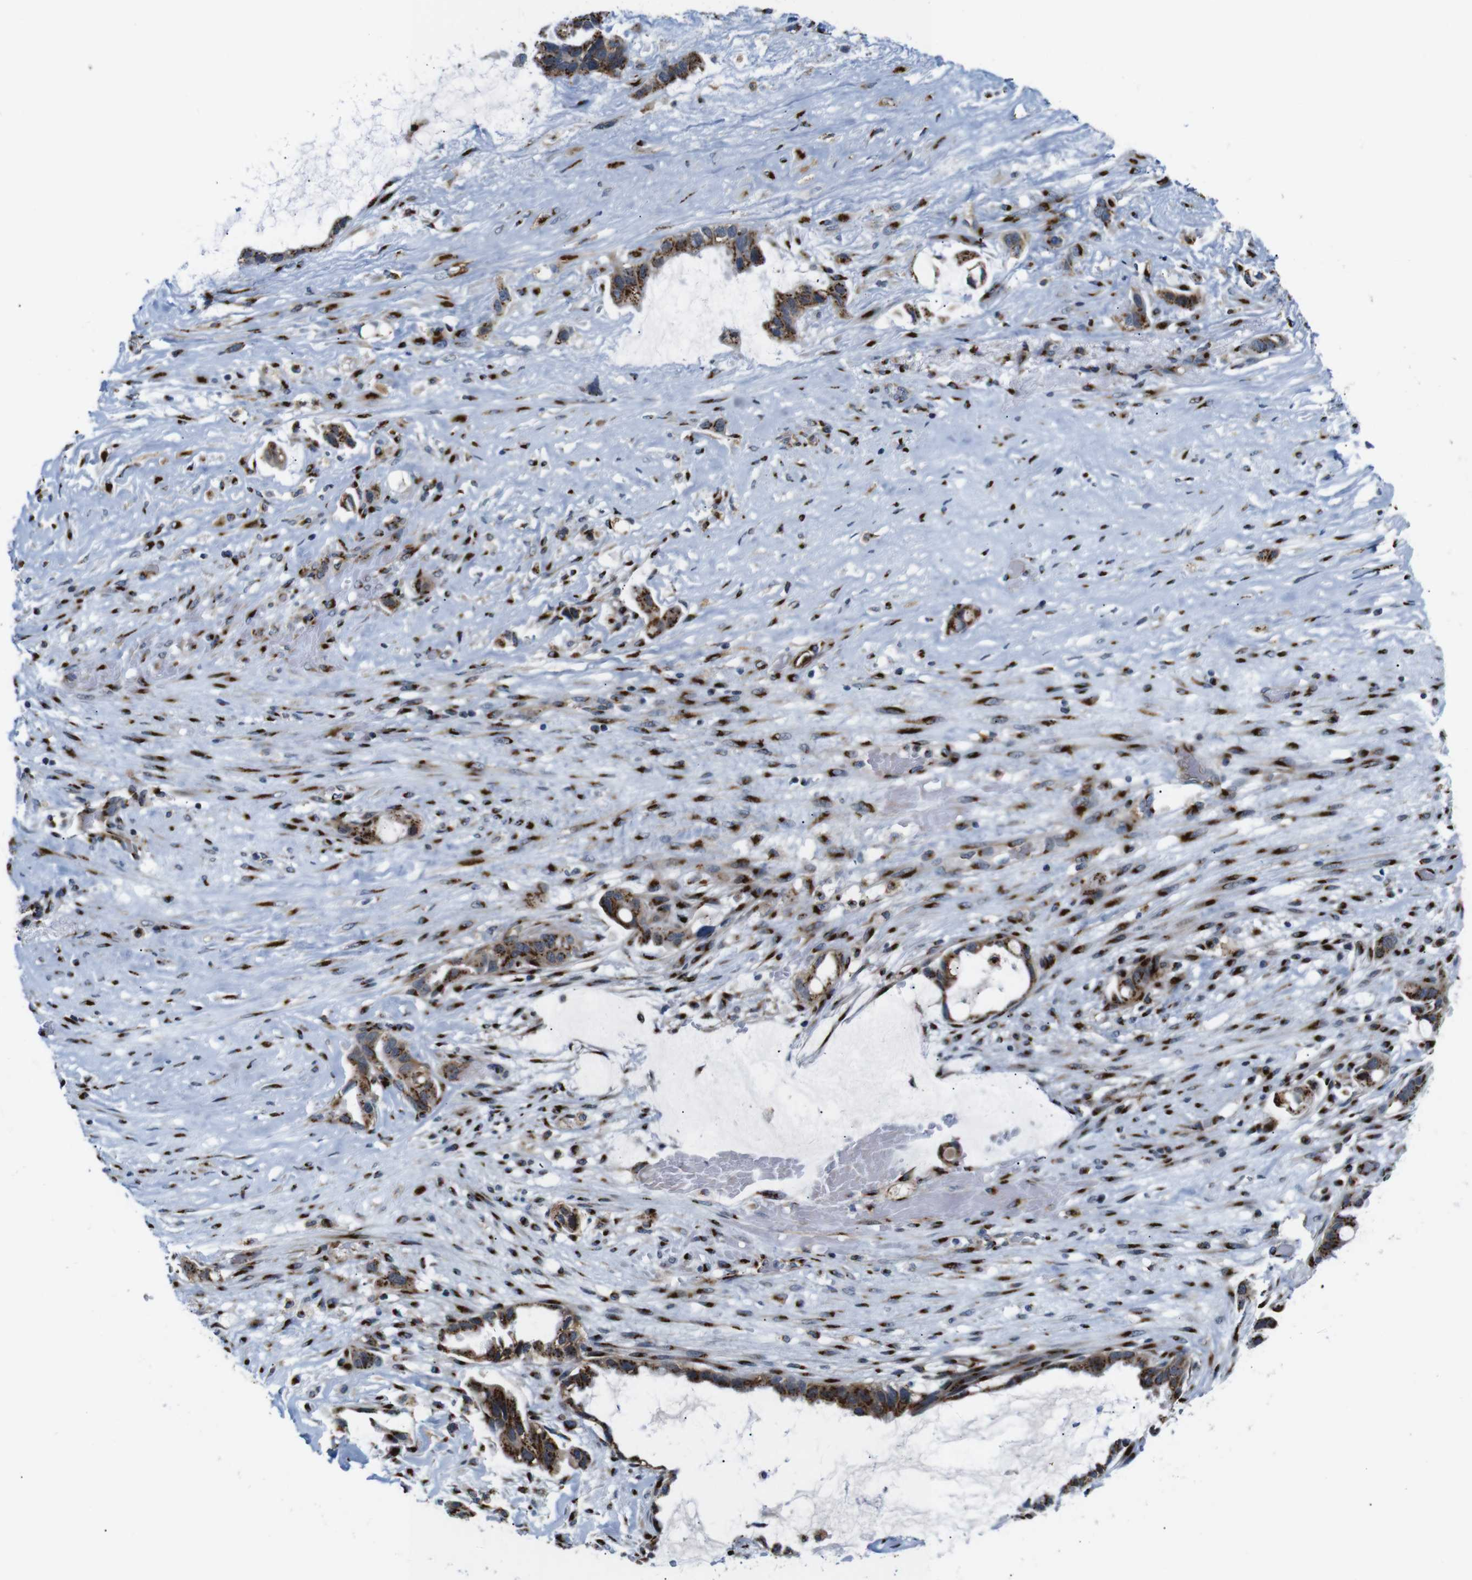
{"staining": {"intensity": "moderate", "quantity": ">75%", "location": "cytoplasmic/membranous"}, "tissue": "liver cancer", "cell_type": "Tumor cells", "image_type": "cancer", "snomed": [{"axis": "morphology", "description": "Cholangiocarcinoma"}, {"axis": "topography", "description": "Liver"}], "caption": "A histopathology image of human cholangiocarcinoma (liver) stained for a protein demonstrates moderate cytoplasmic/membranous brown staining in tumor cells.", "gene": "TGOLN2", "patient": {"sex": "female", "age": 65}}